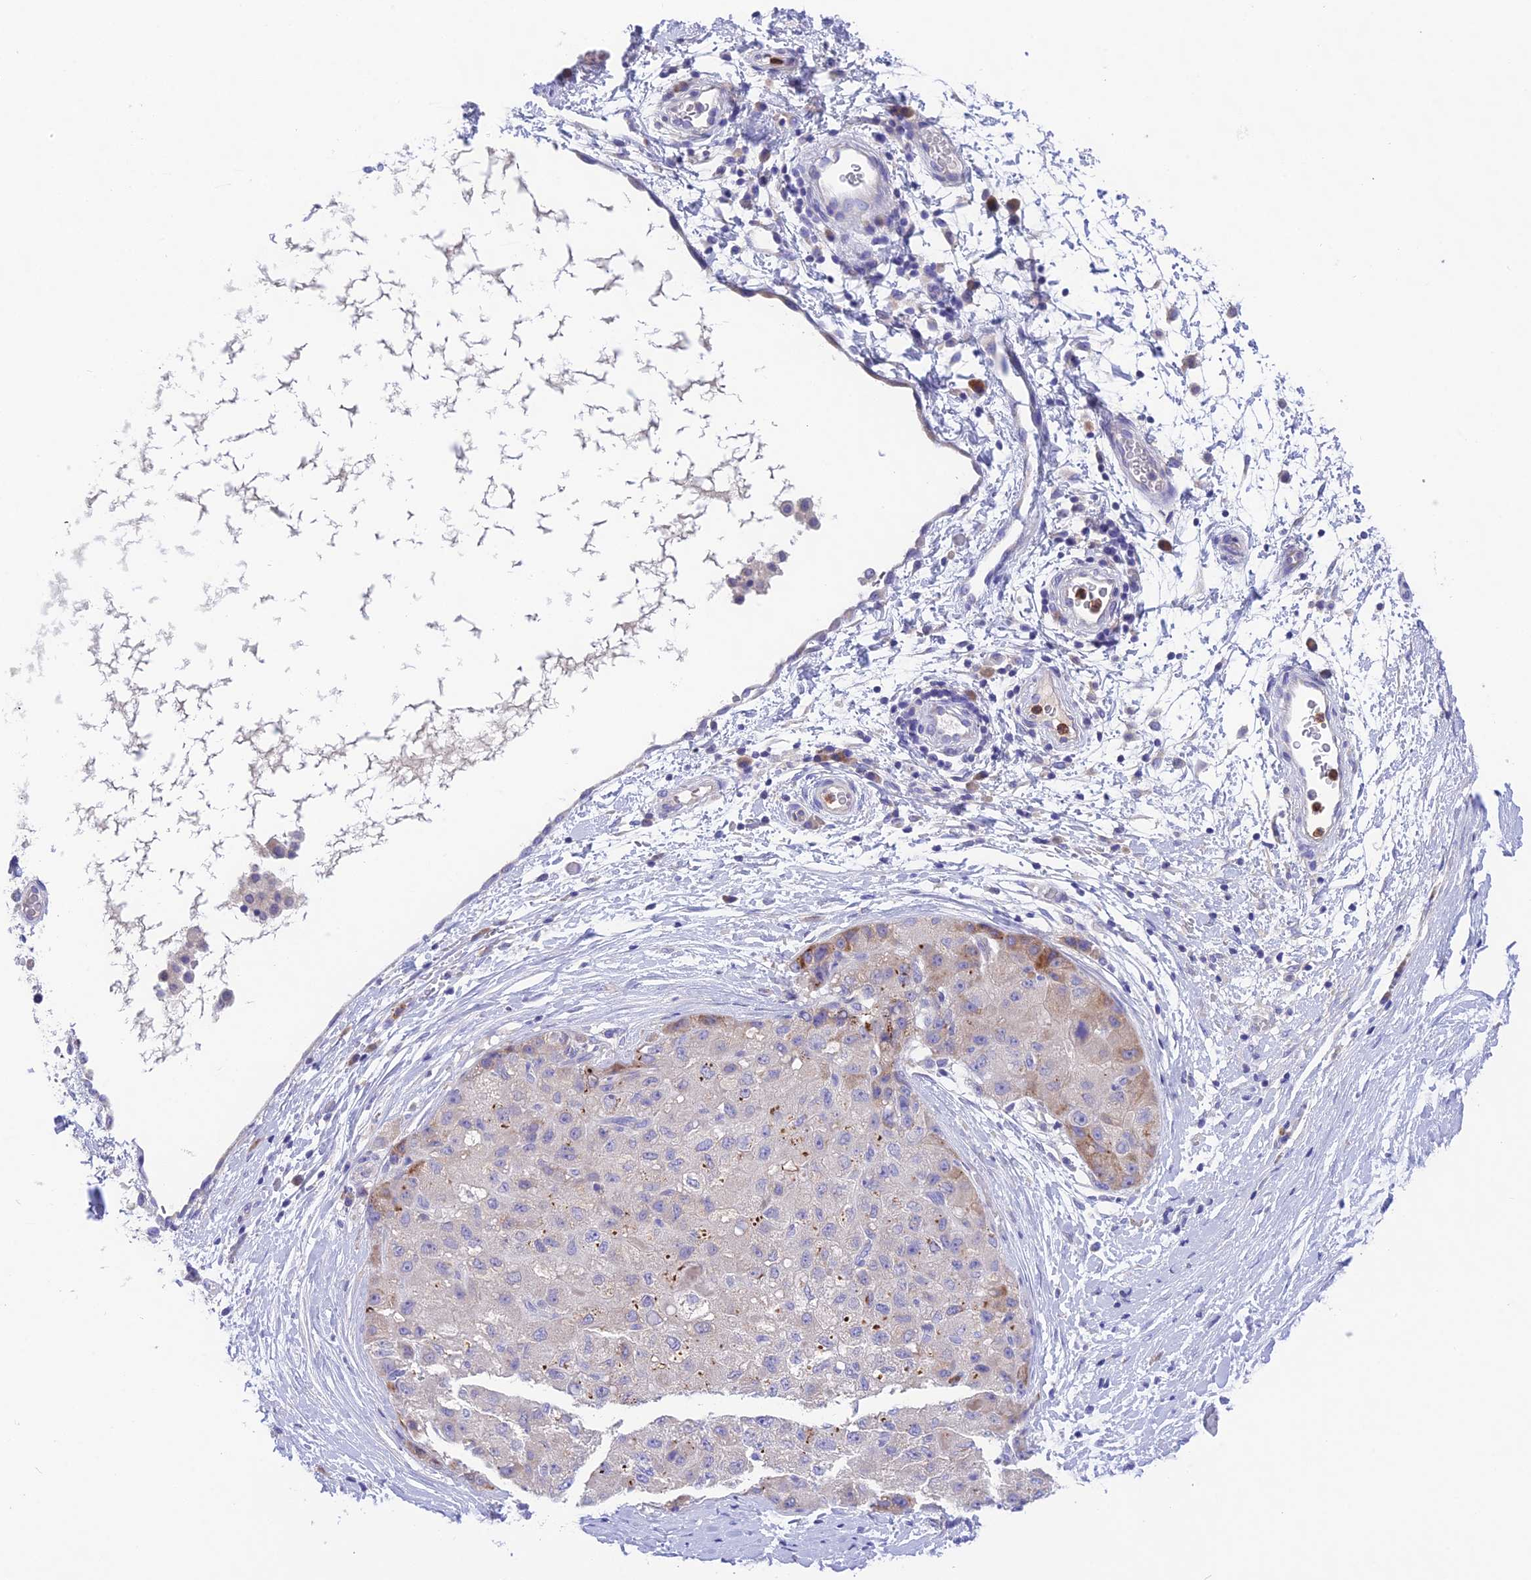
{"staining": {"intensity": "weak", "quantity": "<25%", "location": "cytoplasmic/membranous"}, "tissue": "liver cancer", "cell_type": "Tumor cells", "image_type": "cancer", "snomed": [{"axis": "morphology", "description": "Carcinoma, Hepatocellular, NOS"}, {"axis": "topography", "description": "Liver"}], "caption": "Immunohistochemical staining of human liver cancer (hepatocellular carcinoma) displays no significant staining in tumor cells.", "gene": "KIAA0408", "patient": {"sex": "male", "age": 80}}